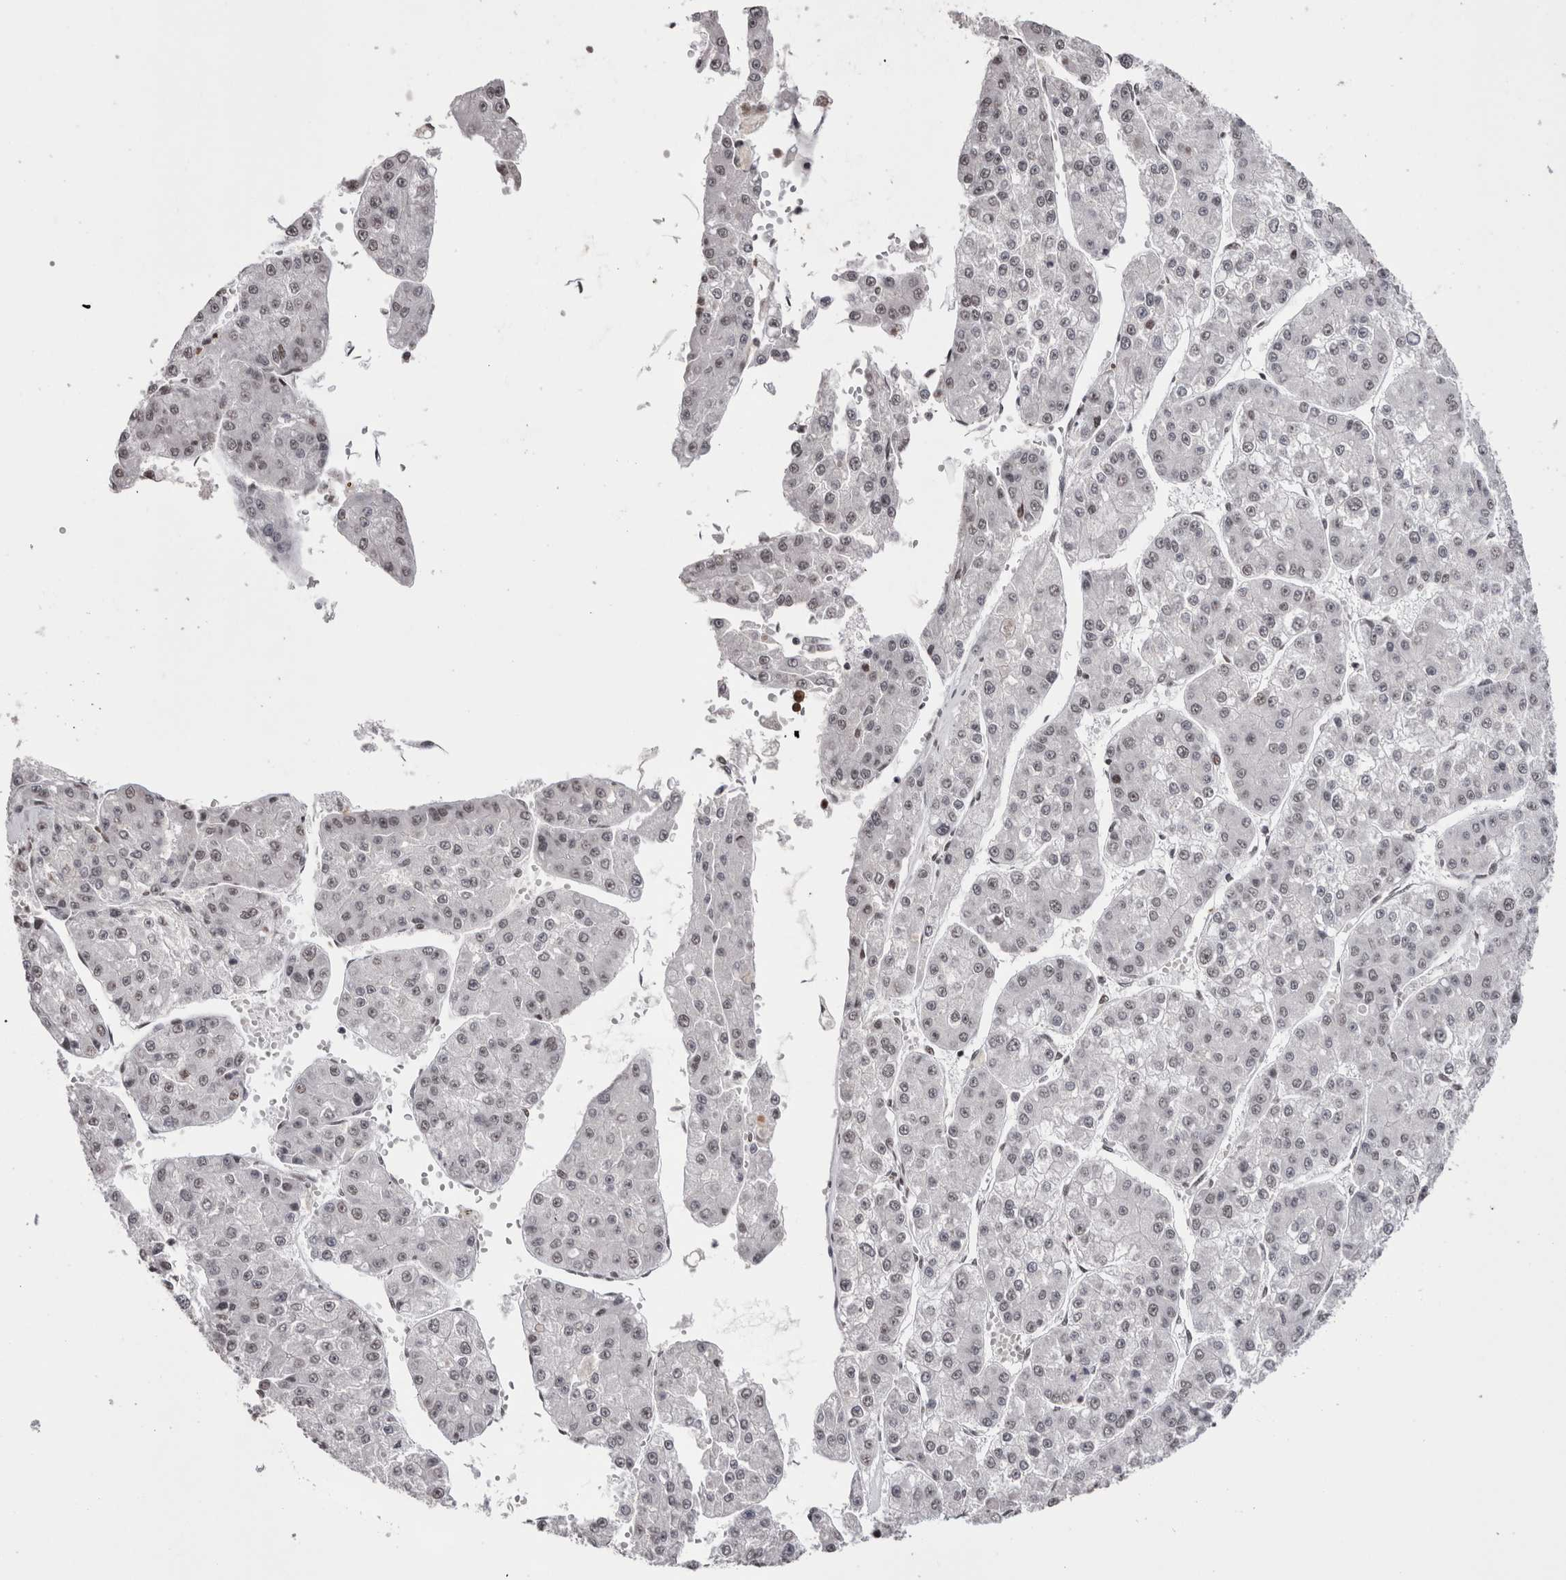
{"staining": {"intensity": "weak", "quantity": ">75%", "location": "nuclear"}, "tissue": "liver cancer", "cell_type": "Tumor cells", "image_type": "cancer", "snomed": [{"axis": "morphology", "description": "Carcinoma, Hepatocellular, NOS"}, {"axis": "topography", "description": "Liver"}], "caption": "Protein staining of liver cancer (hepatocellular carcinoma) tissue shows weak nuclear staining in about >75% of tumor cells.", "gene": "SMC1A", "patient": {"sex": "female", "age": 73}}